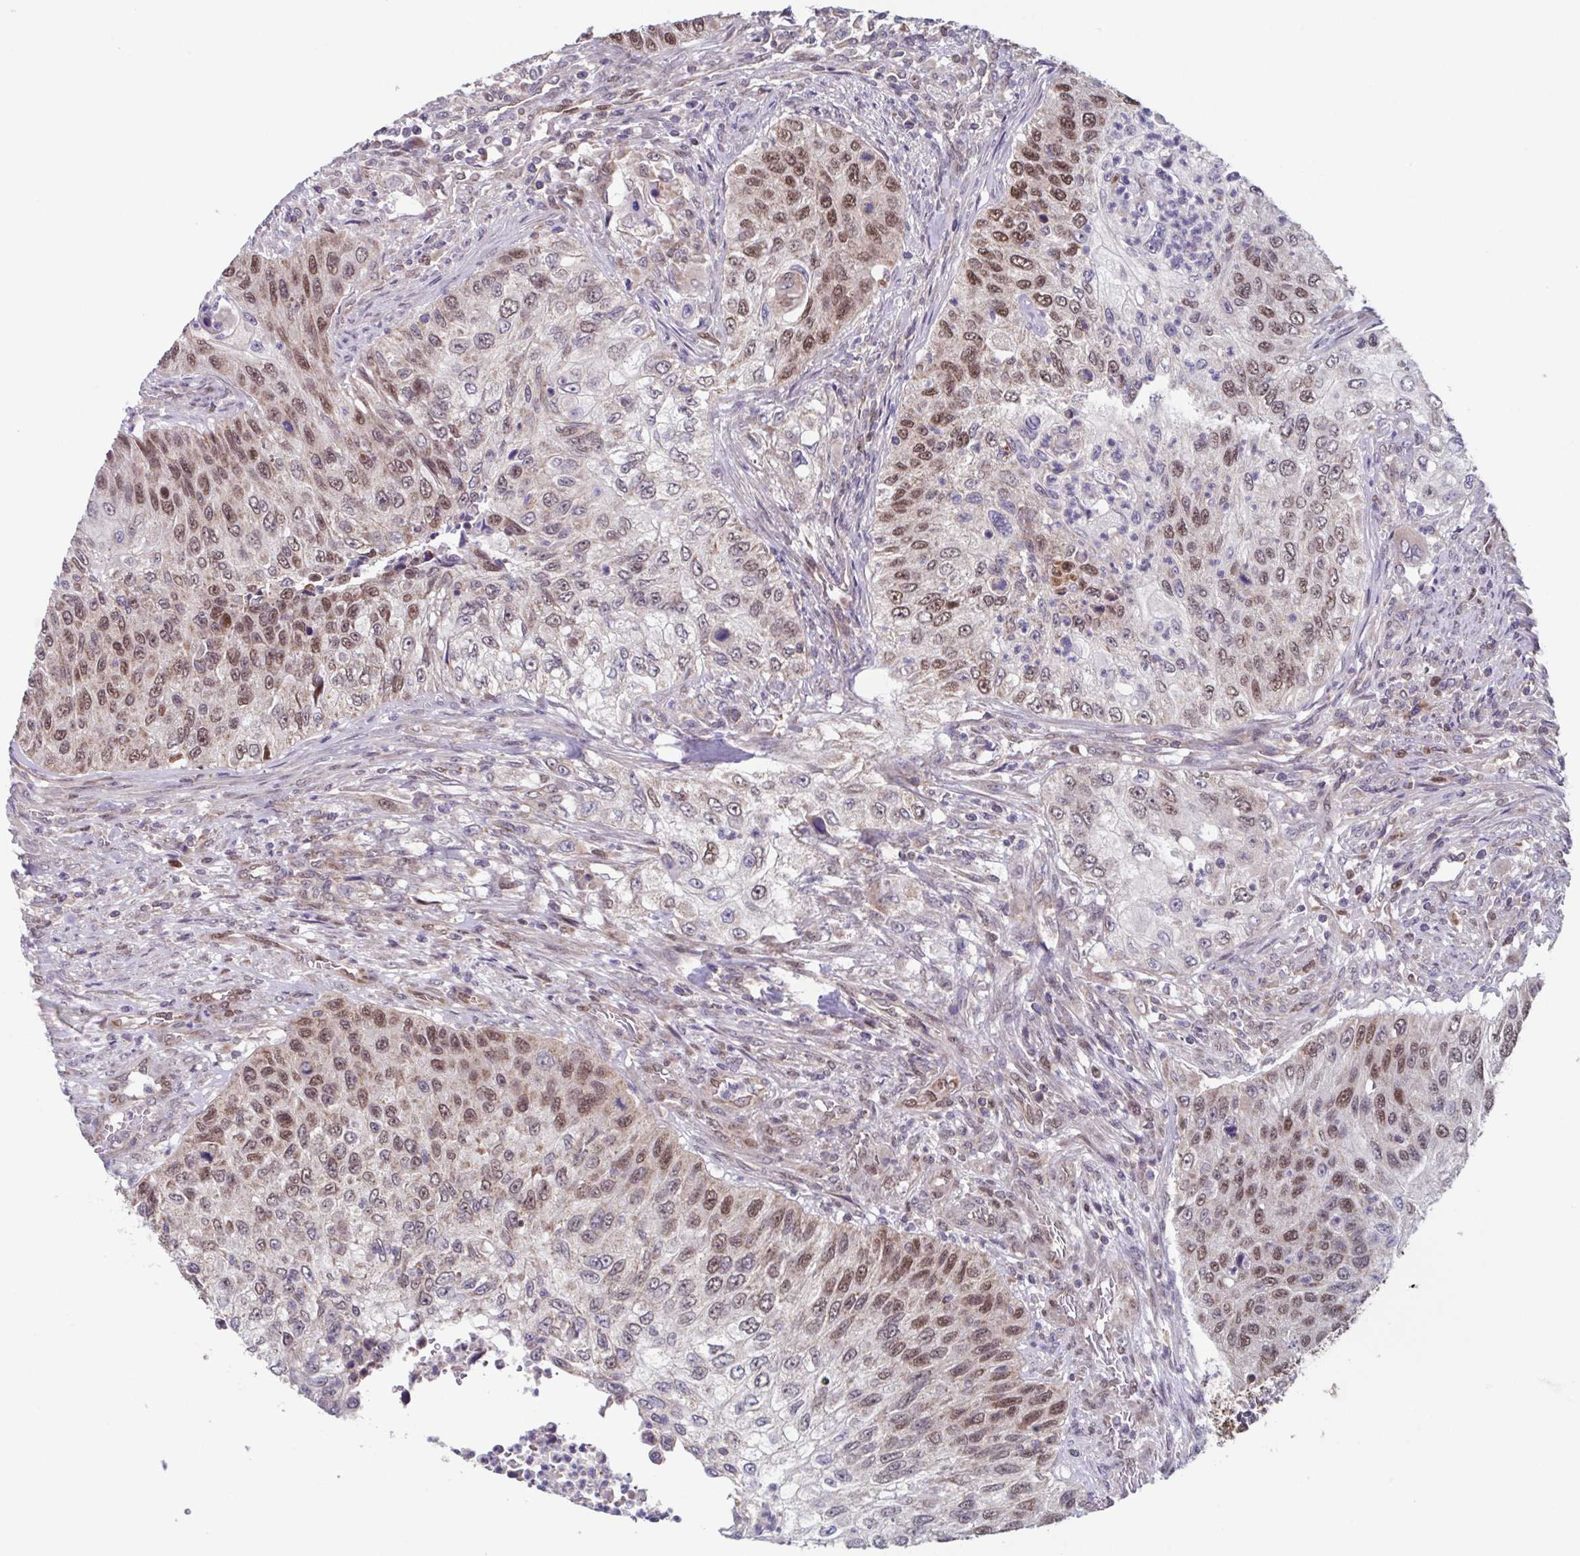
{"staining": {"intensity": "moderate", "quantity": "25%-75%", "location": "nuclear"}, "tissue": "urothelial cancer", "cell_type": "Tumor cells", "image_type": "cancer", "snomed": [{"axis": "morphology", "description": "Urothelial carcinoma, High grade"}, {"axis": "topography", "description": "Urinary bladder"}], "caption": "An immunohistochemistry (IHC) photomicrograph of neoplastic tissue is shown. Protein staining in brown highlights moderate nuclear positivity in urothelial cancer within tumor cells.", "gene": "TTC19", "patient": {"sex": "female", "age": 60}}